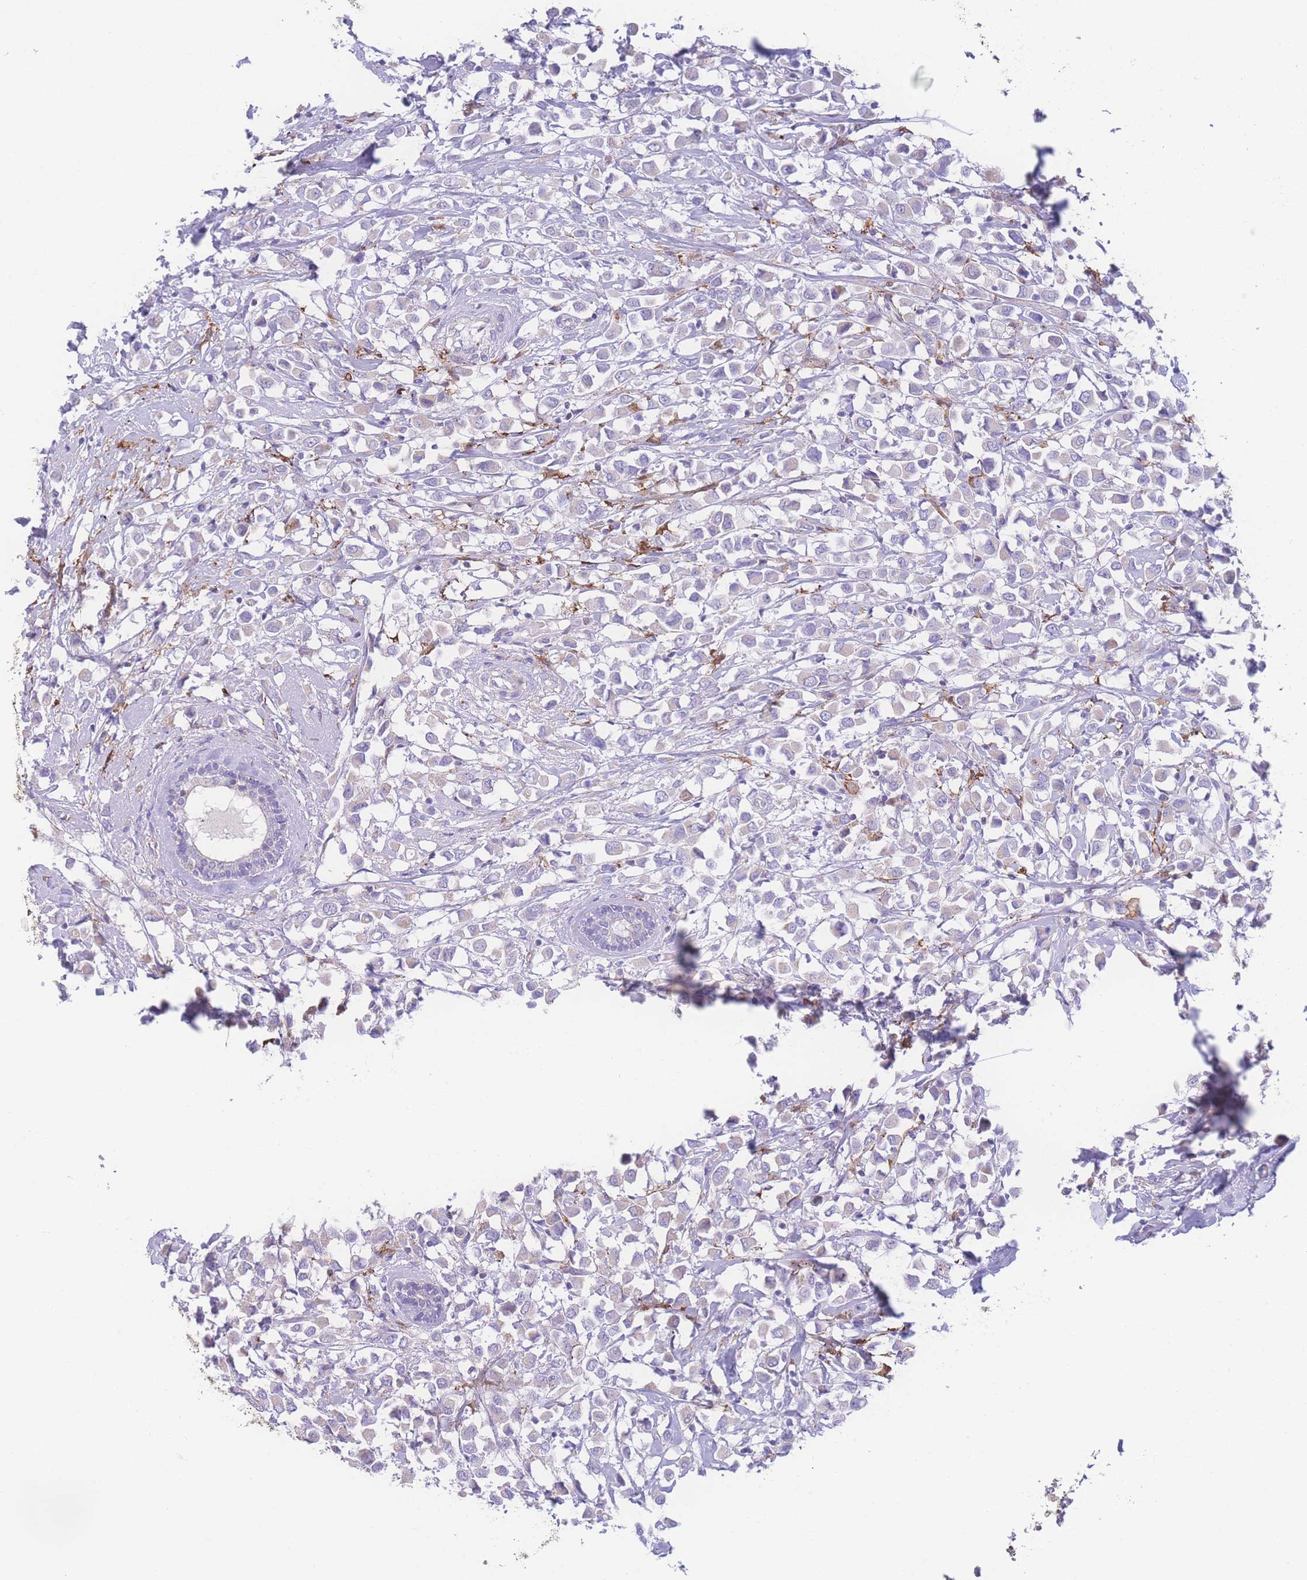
{"staining": {"intensity": "negative", "quantity": "none", "location": "none"}, "tissue": "breast cancer", "cell_type": "Tumor cells", "image_type": "cancer", "snomed": [{"axis": "morphology", "description": "Duct carcinoma"}, {"axis": "topography", "description": "Breast"}], "caption": "Infiltrating ductal carcinoma (breast) was stained to show a protein in brown. There is no significant staining in tumor cells.", "gene": "NBEAL1", "patient": {"sex": "female", "age": 61}}